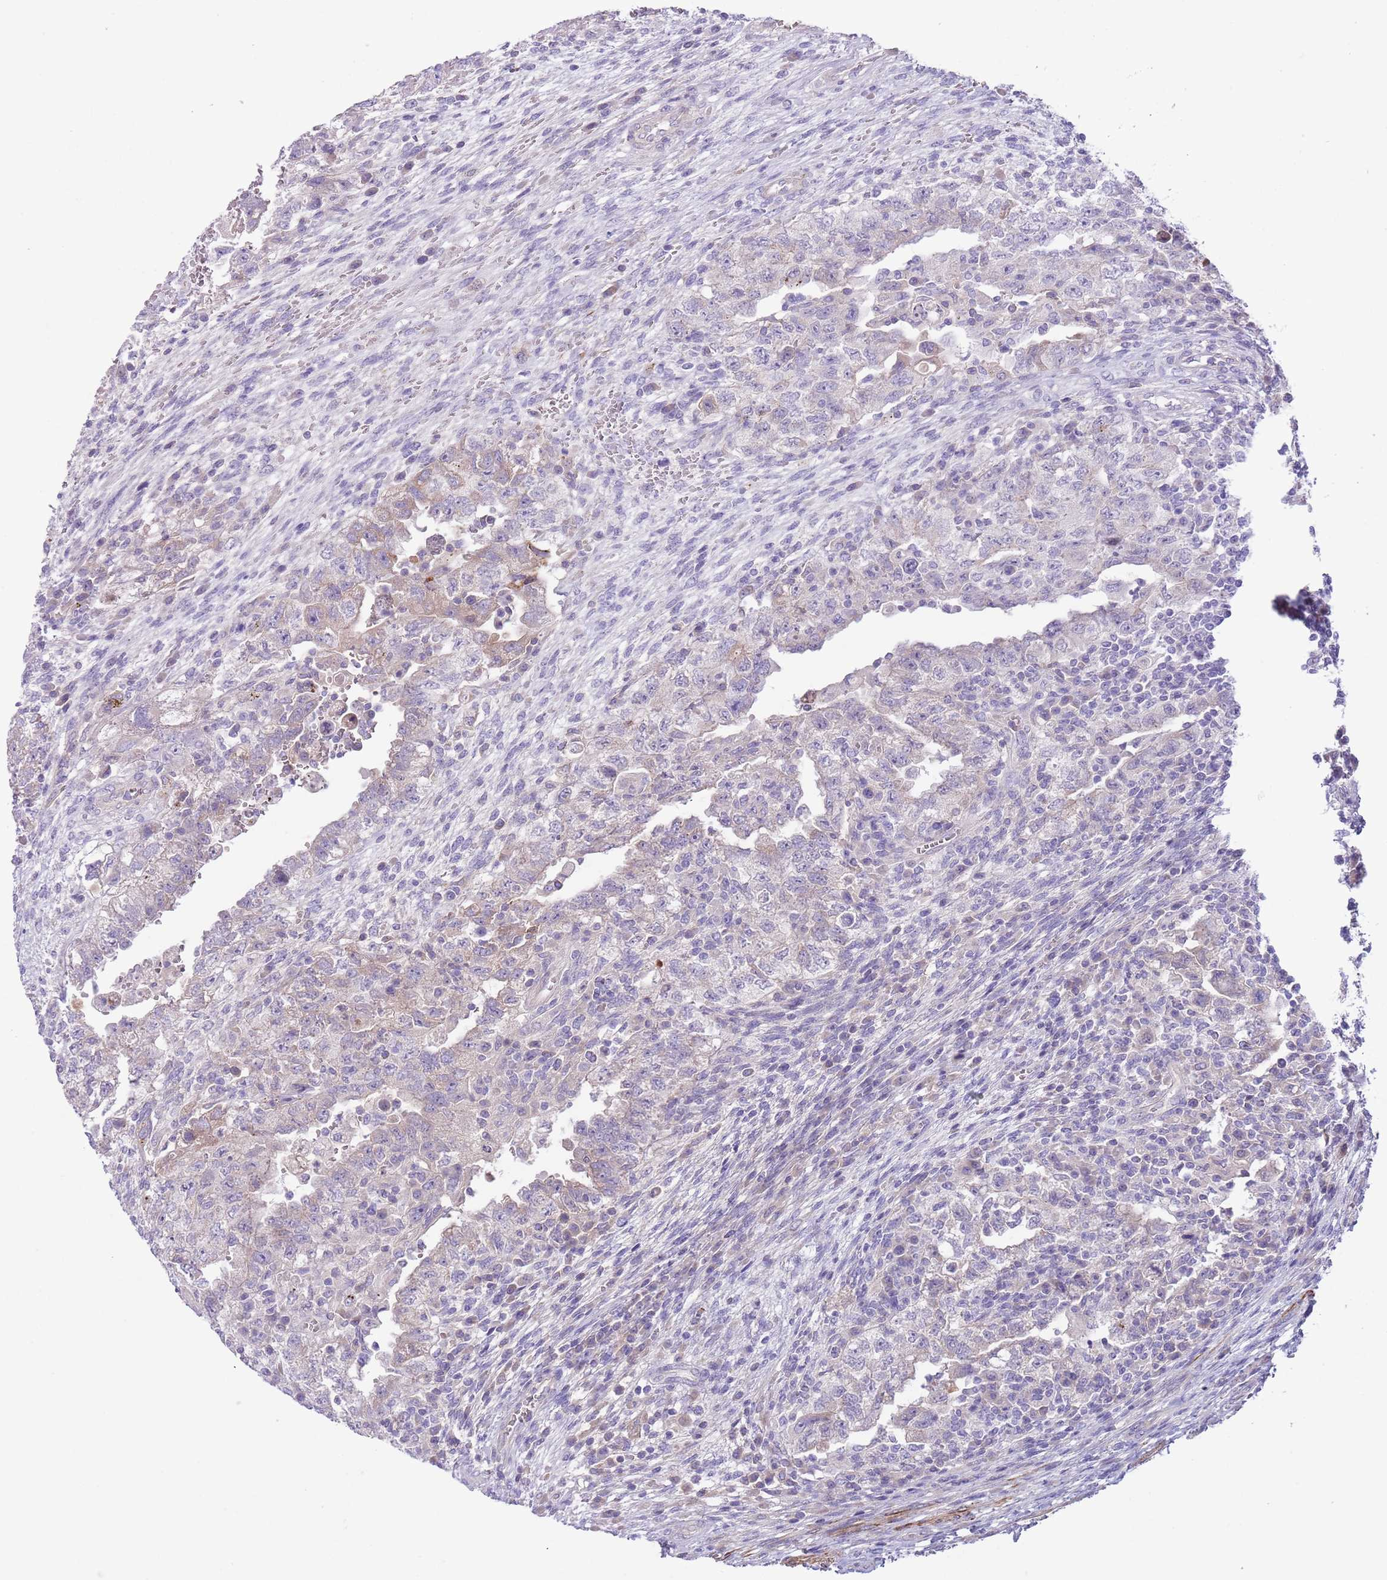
{"staining": {"intensity": "negative", "quantity": "none", "location": "none"}, "tissue": "testis cancer", "cell_type": "Tumor cells", "image_type": "cancer", "snomed": [{"axis": "morphology", "description": "Carcinoma, Embryonal, NOS"}, {"axis": "topography", "description": "Testis"}], "caption": "IHC of human testis cancer shows no expression in tumor cells.", "gene": "CFH", "patient": {"sex": "male", "age": 26}}